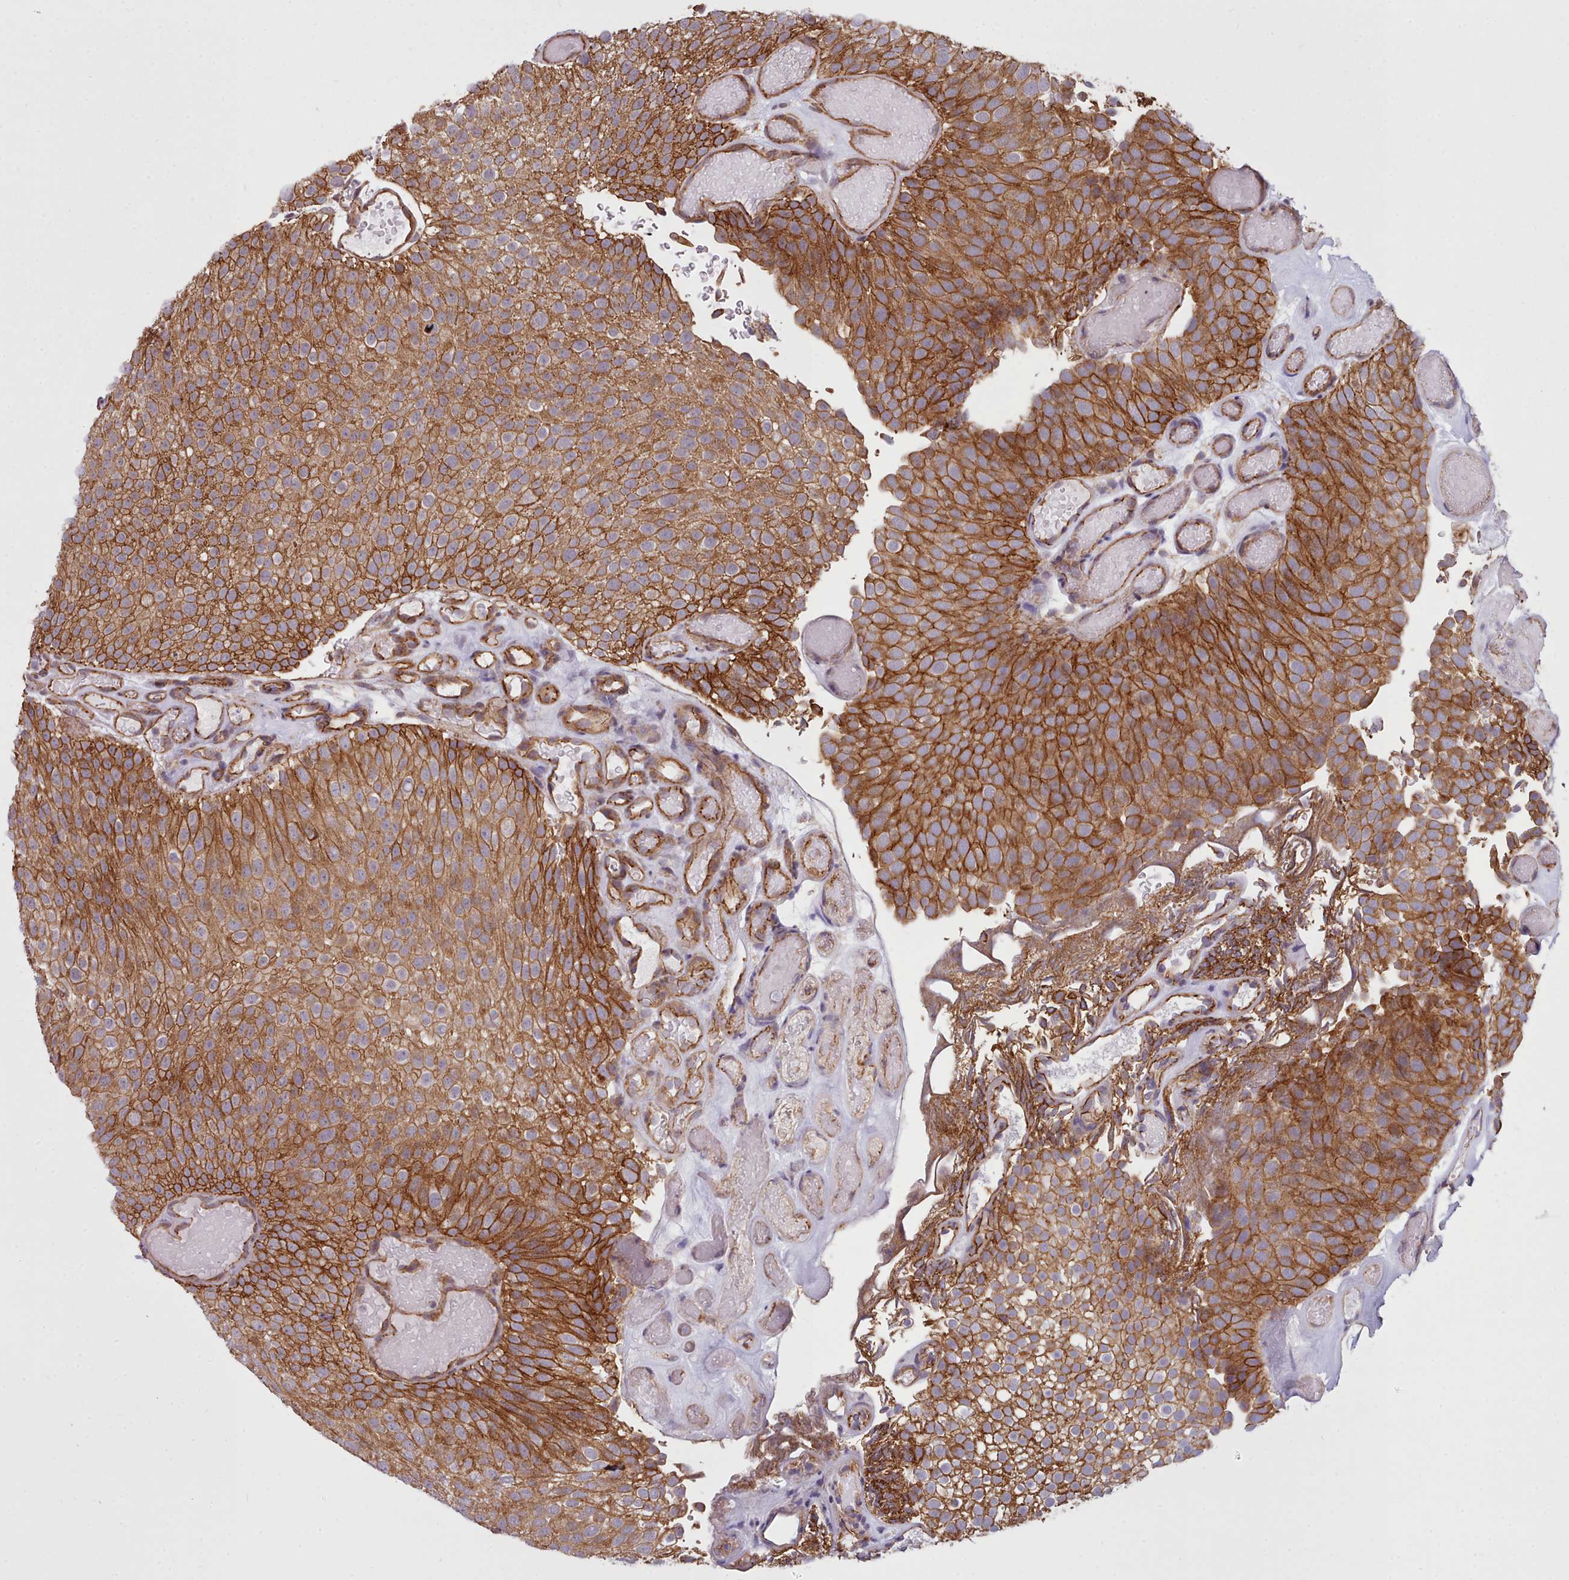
{"staining": {"intensity": "strong", "quantity": ">75%", "location": "cytoplasmic/membranous"}, "tissue": "urothelial cancer", "cell_type": "Tumor cells", "image_type": "cancer", "snomed": [{"axis": "morphology", "description": "Urothelial carcinoma, Low grade"}, {"axis": "topography", "description": "Urinary bladder"}], "caption": "Immunohistochemistry staining of low-grade urothelial carcinoma, which shows high levels of strong cytoplasmic/membranous staining in about >75% of tumor cells indicating strong cytoplasmic/membranous protein staining. The staining was performed using DAB (brown) for protein detection and nuclei were counterstained in hematoxylin (blue).", "gene": "MRPL46", "patient": {"sex": "male", "age": 78}}